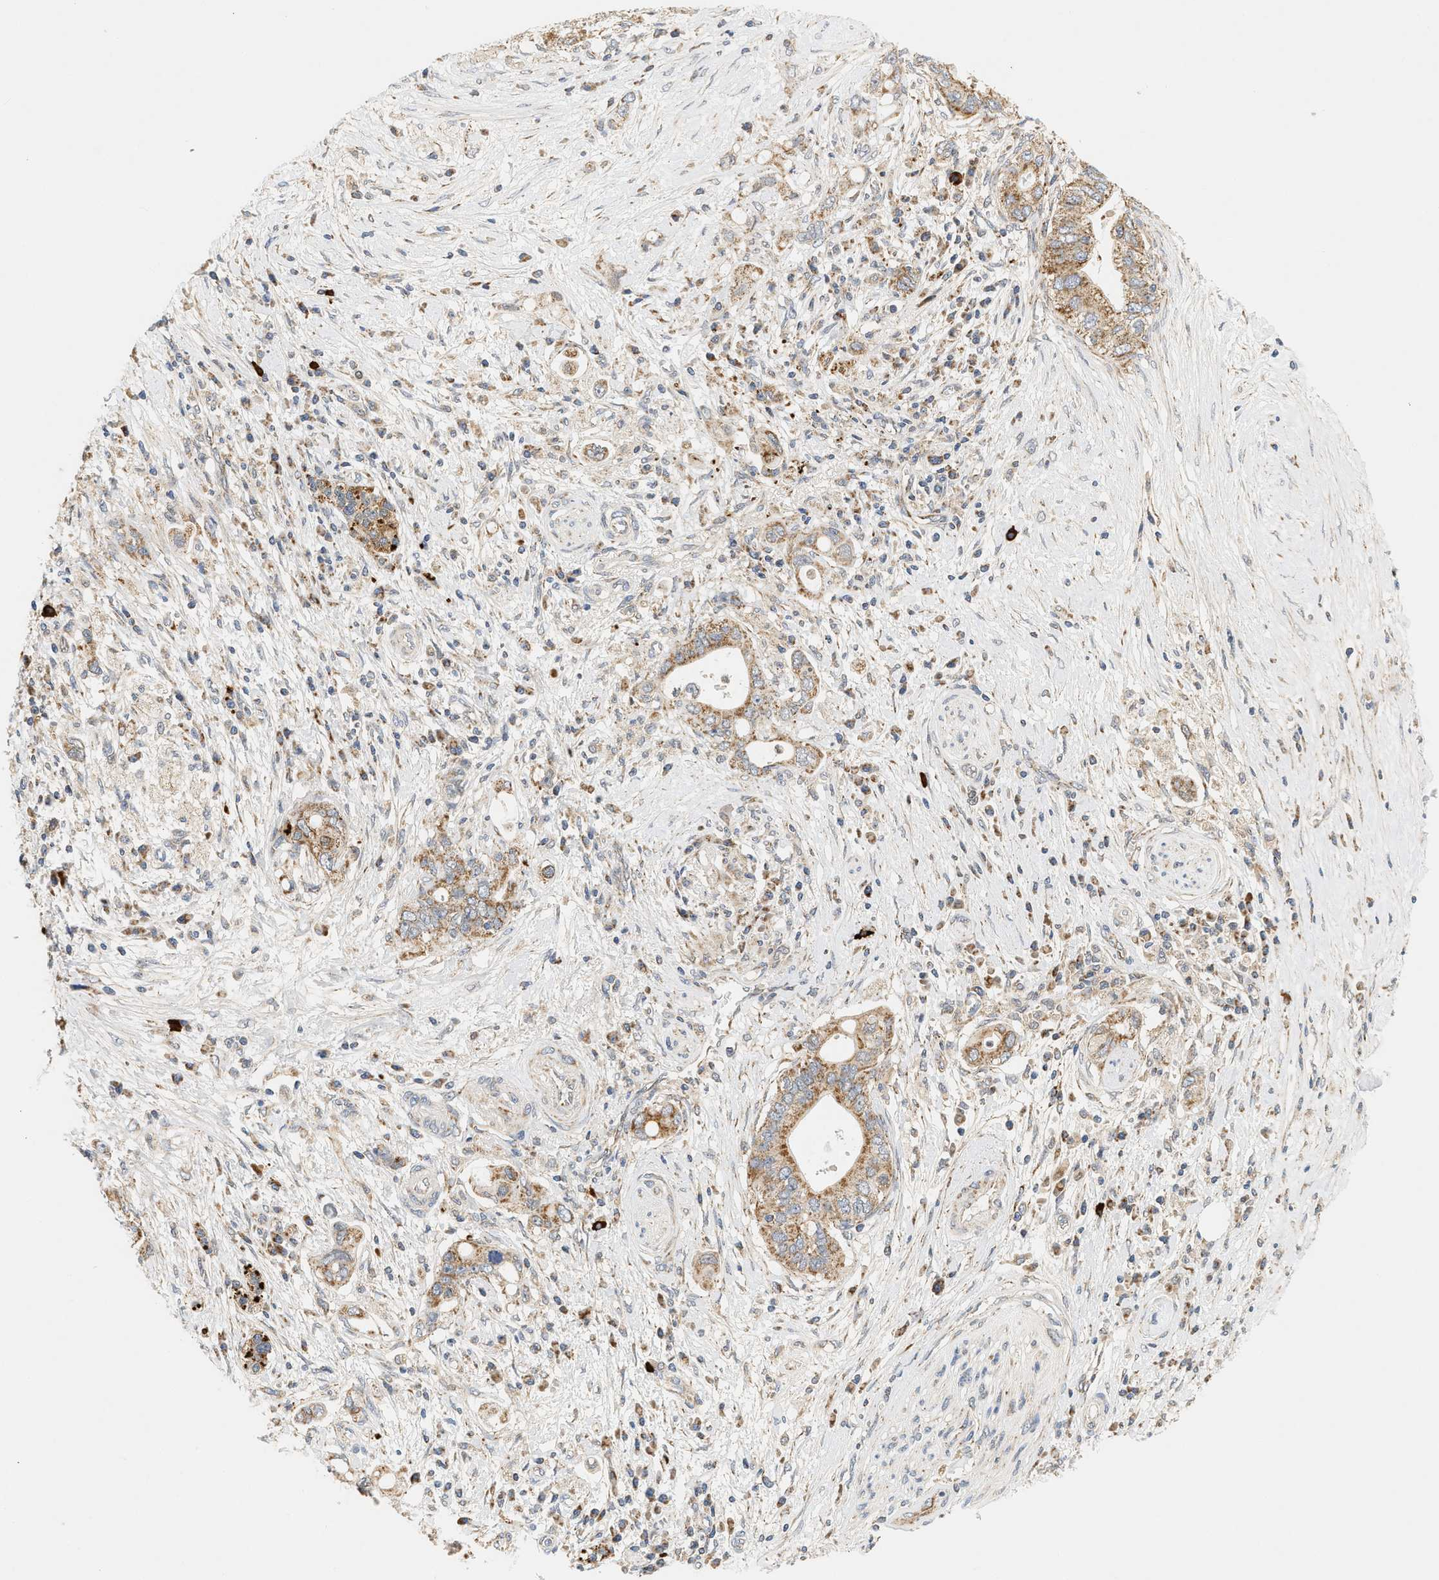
{"staining": {"intensity": "moderate", "quantity": ">75%", "location": "cytoplasmic/membranous"}, "tissue": "pancreatic cancer", "cell_type": "Tumor cells", "image_type": "cancer", "snomed": [{"axis": "morphology", "description": "Adenocarcinoma, NOS"}, {"axis": "topography", "description": "Pancreas"}], "caption": "High-magnification brightfield microscopy of pancreatic adenocarcinoma stained with DAB (brown) and counterstained with hematoxylin (blue). tumor cells exhibit moderate cytoplasmic/membranous staining is present in approximately>75% of cells.", "gene": "MCU", "patient": {"sex": "female", "age": 73}}